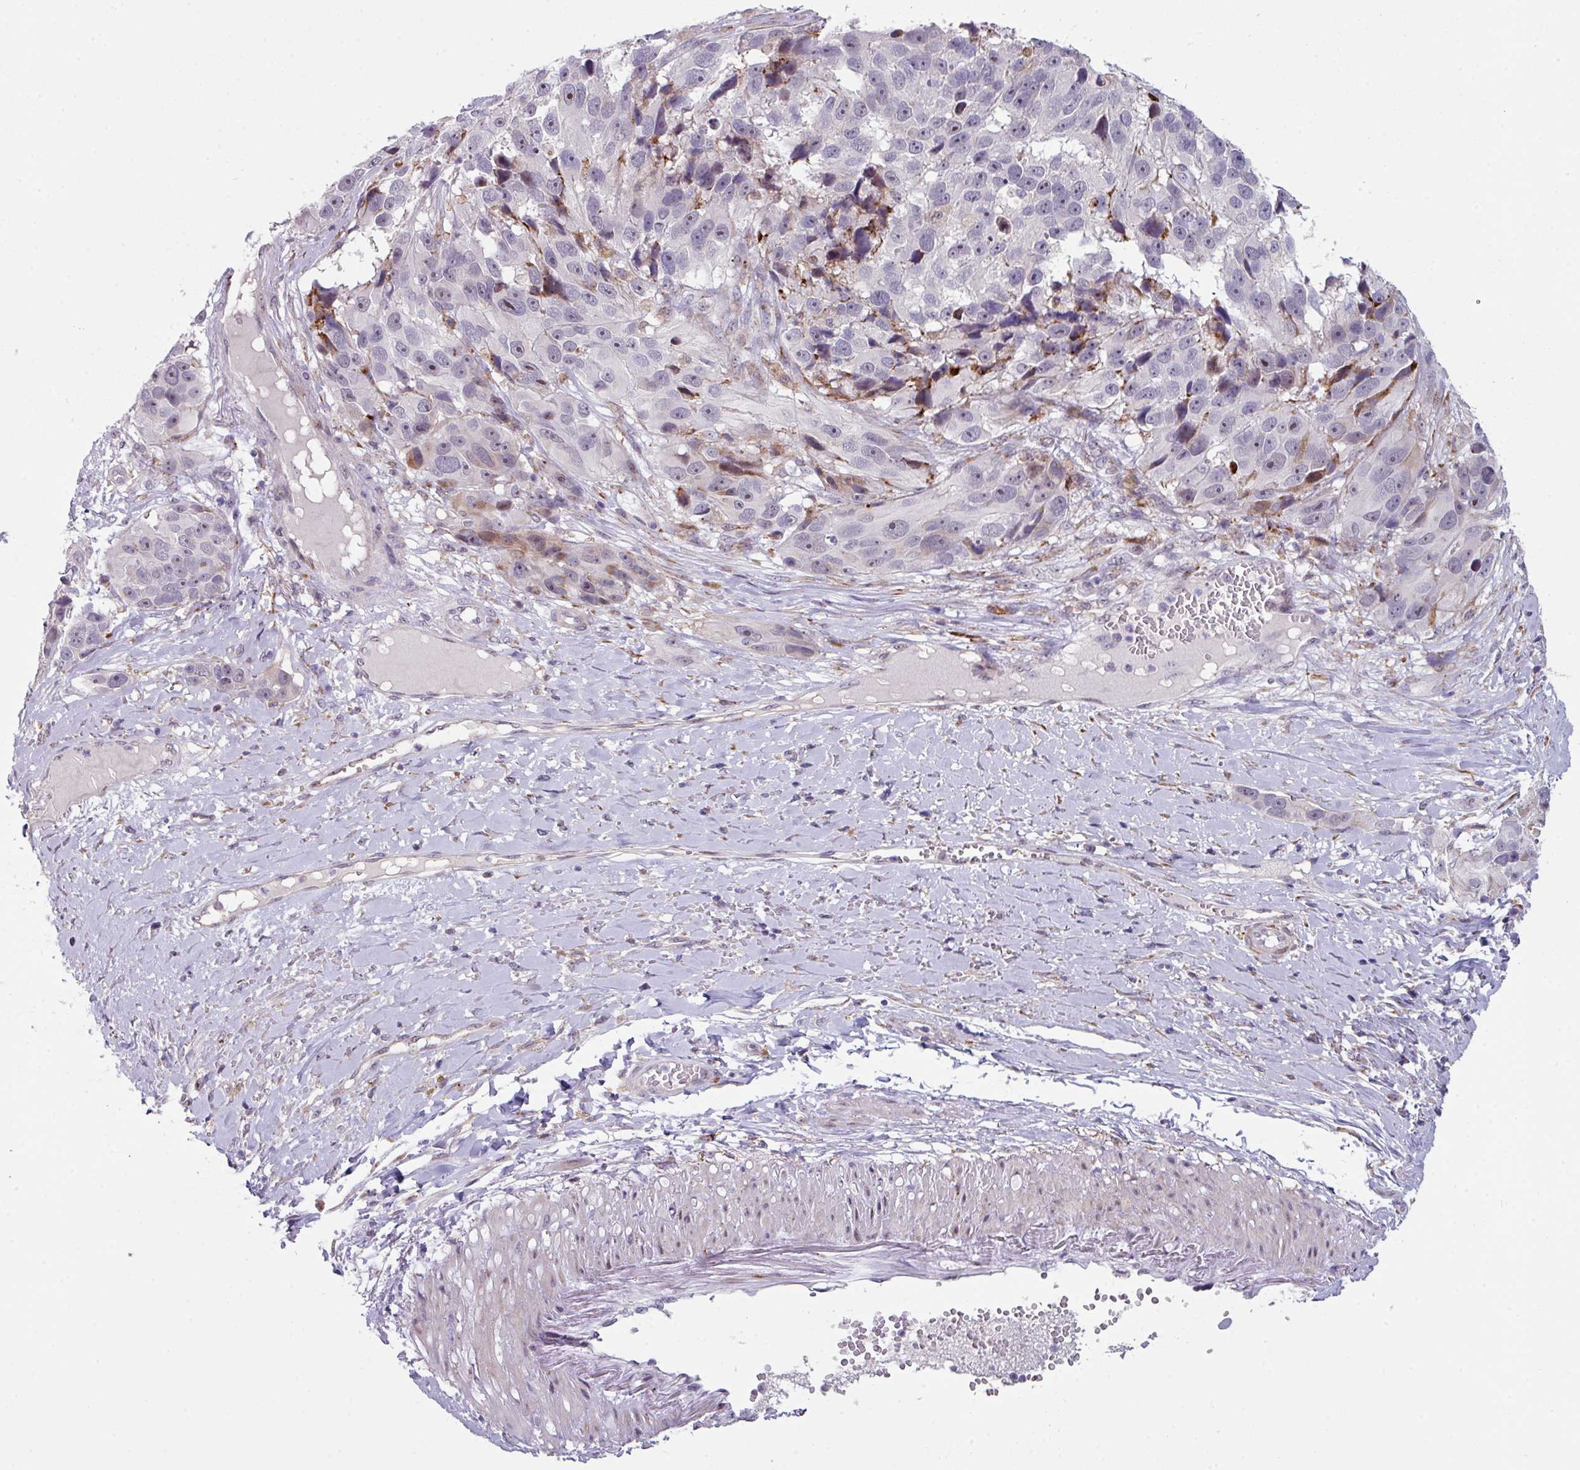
{"staining": {"intensity": "negative", "quantity": "none", "location": "none"}, "tissue": "melanoma", "cell_type": "Tumor cells", "image_type": "cancer", "snomed": [{"axis": "morphology", "description": "Malignant melanoma, NOS"}, {"axis": "topography", "description": "Skin"}], "caption": "The histopathology image exhibits no significant positivity in tumor cells of malignant melanoma.", "gene": "BMS1", "patient": {"sex": "male", "age": 84}}